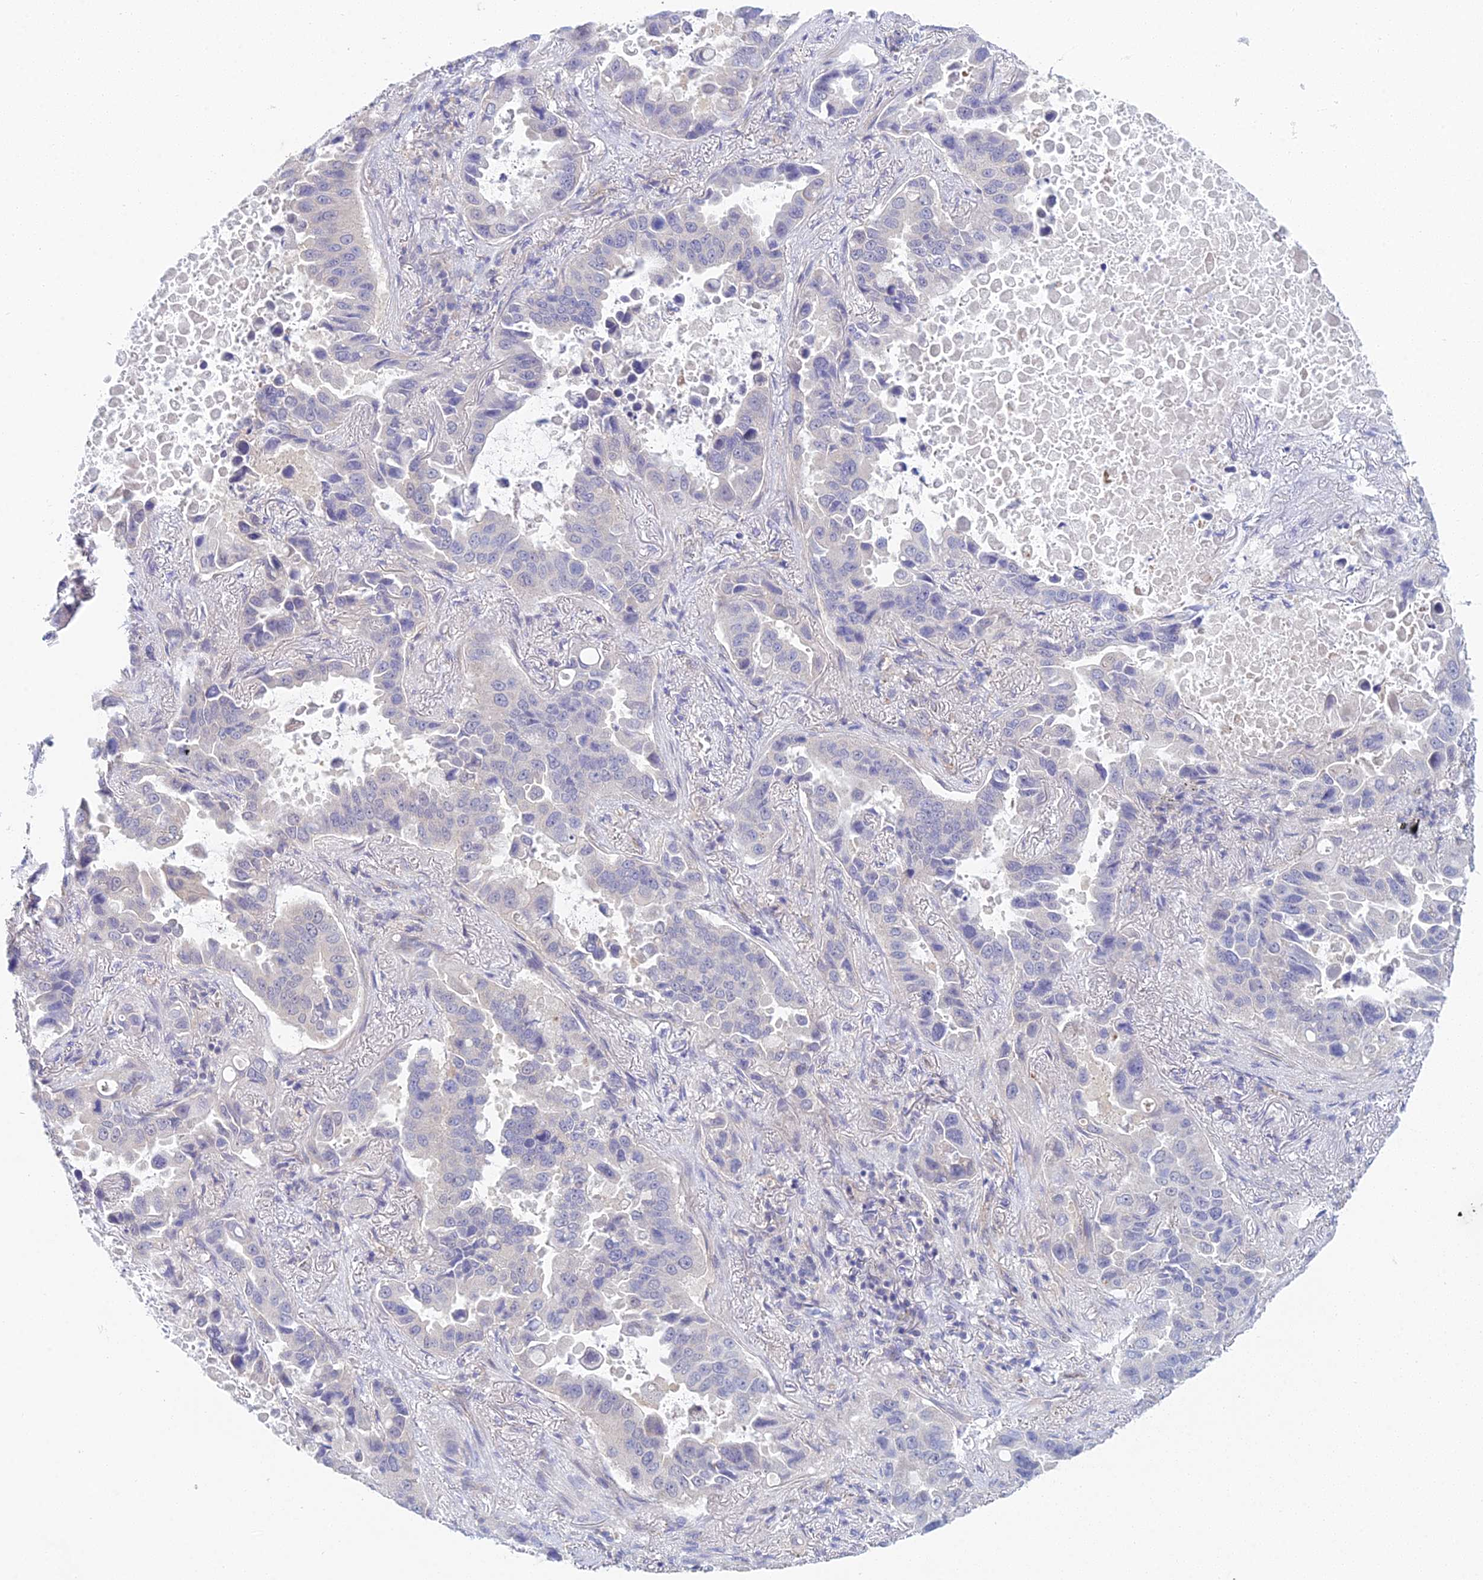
{"staining": {"intensity": "negative", "quantity": "none", "location": "none"}, "tissue": "lung cancer", "cell_type": "Tumor cells", "image_type": "cancer", "snomed": [{"axis": "morphology", "description": "Adenocarcinoma, NOS"}, {"axis": "topography", "description": "Lung"}], "caption": "An image of human adenocarcinoma (lung) is negative for staining in tumor cells.", "gene": "METTL26", "patient": {"sex": "male", "age": 64}}